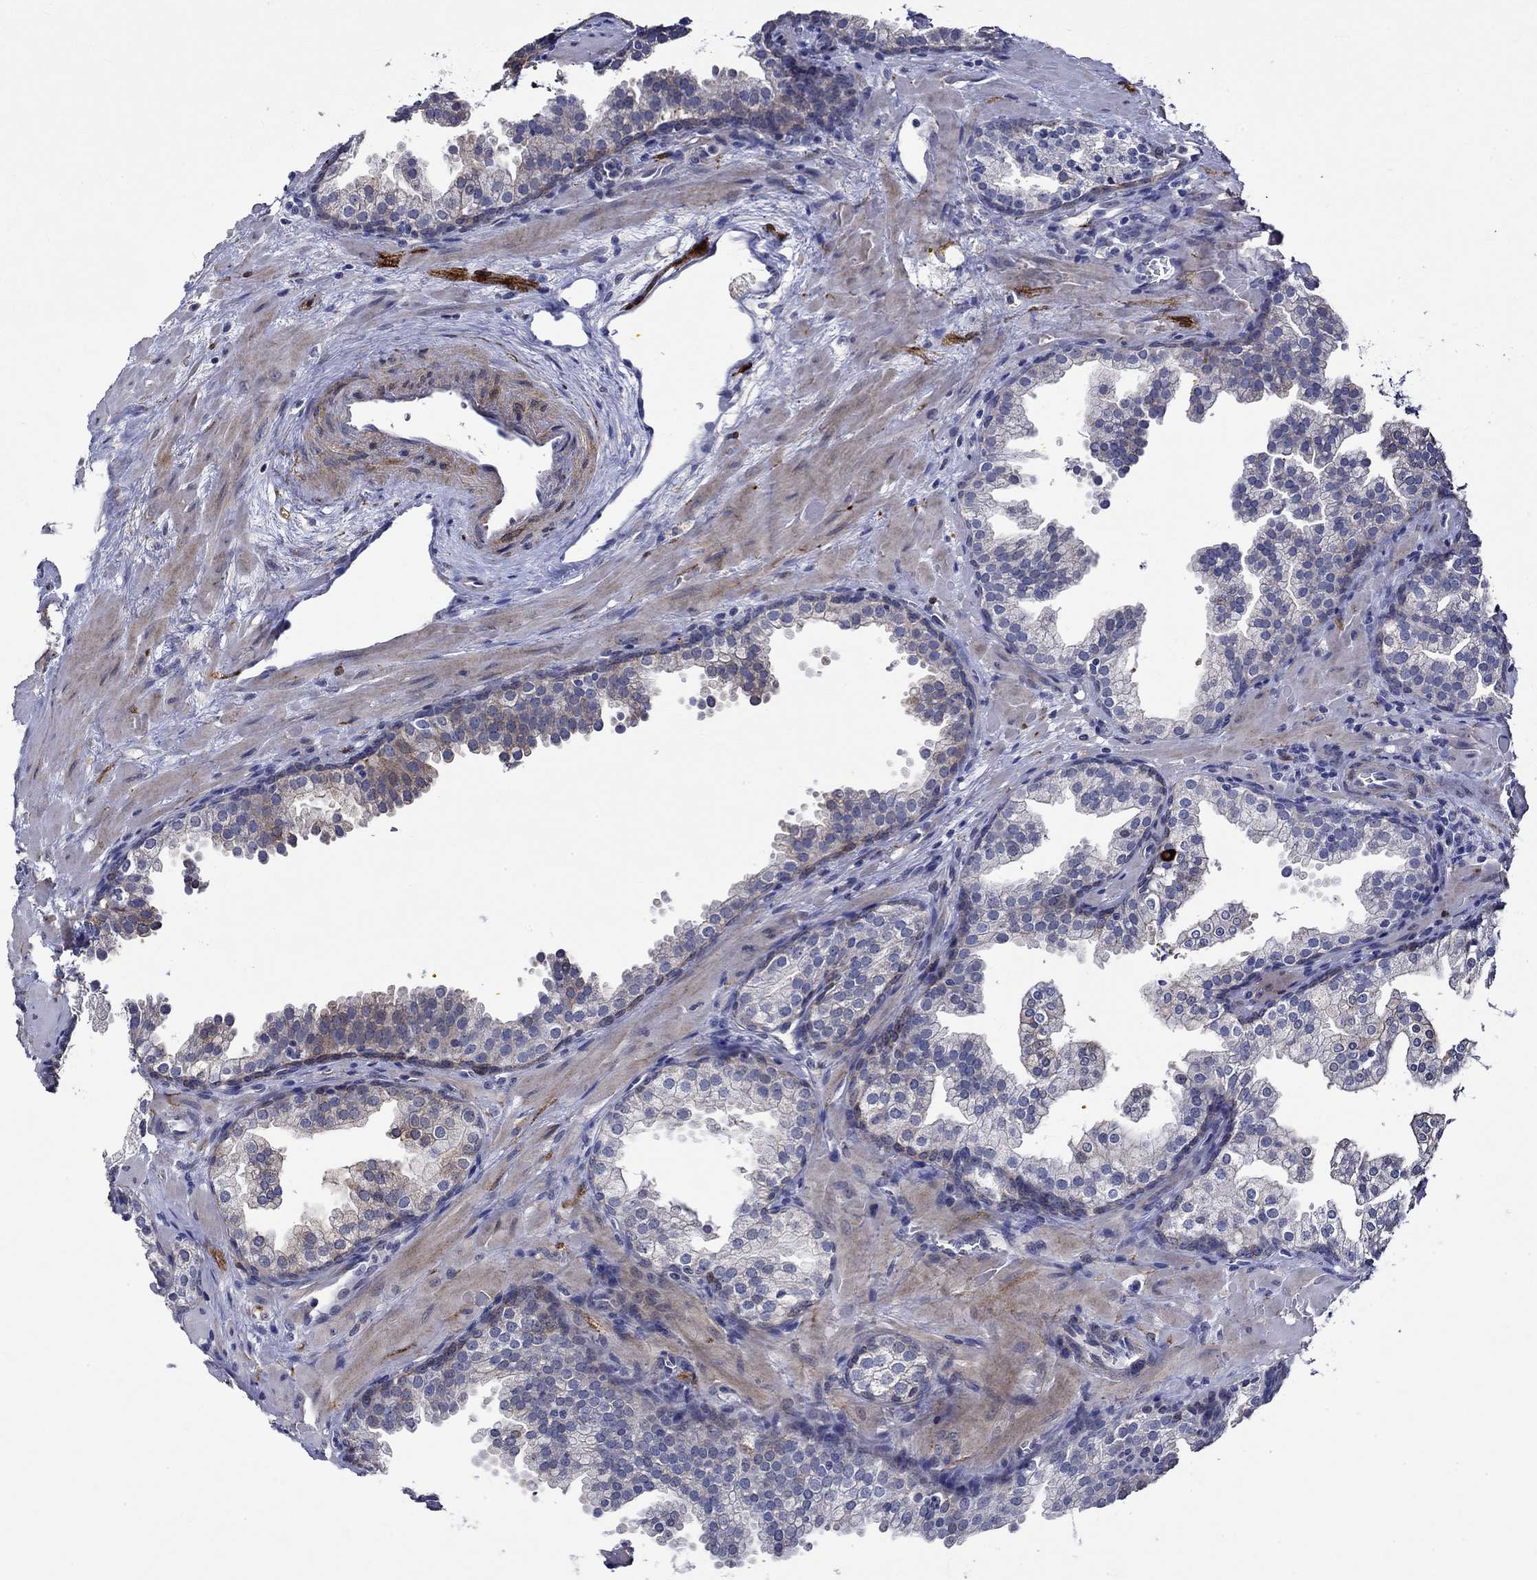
{"staining": {"intensity": "moderate", "quantity": "<25%", "location": "cytoplasmic/membranous"}, "tissue": "prostate cancer", "cell_type": "Tumor cells", "image_type": "cancer", "snomed": [{"axis": "morphology", "description": "Adenocarcinoma, NOS"}, {"axis": "topography", "description": "Prostate"}], "caption": "This photomicrograph displays immunohistochemistry staining of prostate adenocarcinoma, with low moderate cytoplasmic/membranous positivity in approximately <25% of tumor cells.", "gene": "CRYAB", "patient": {"sex": "male", "age": 66}}